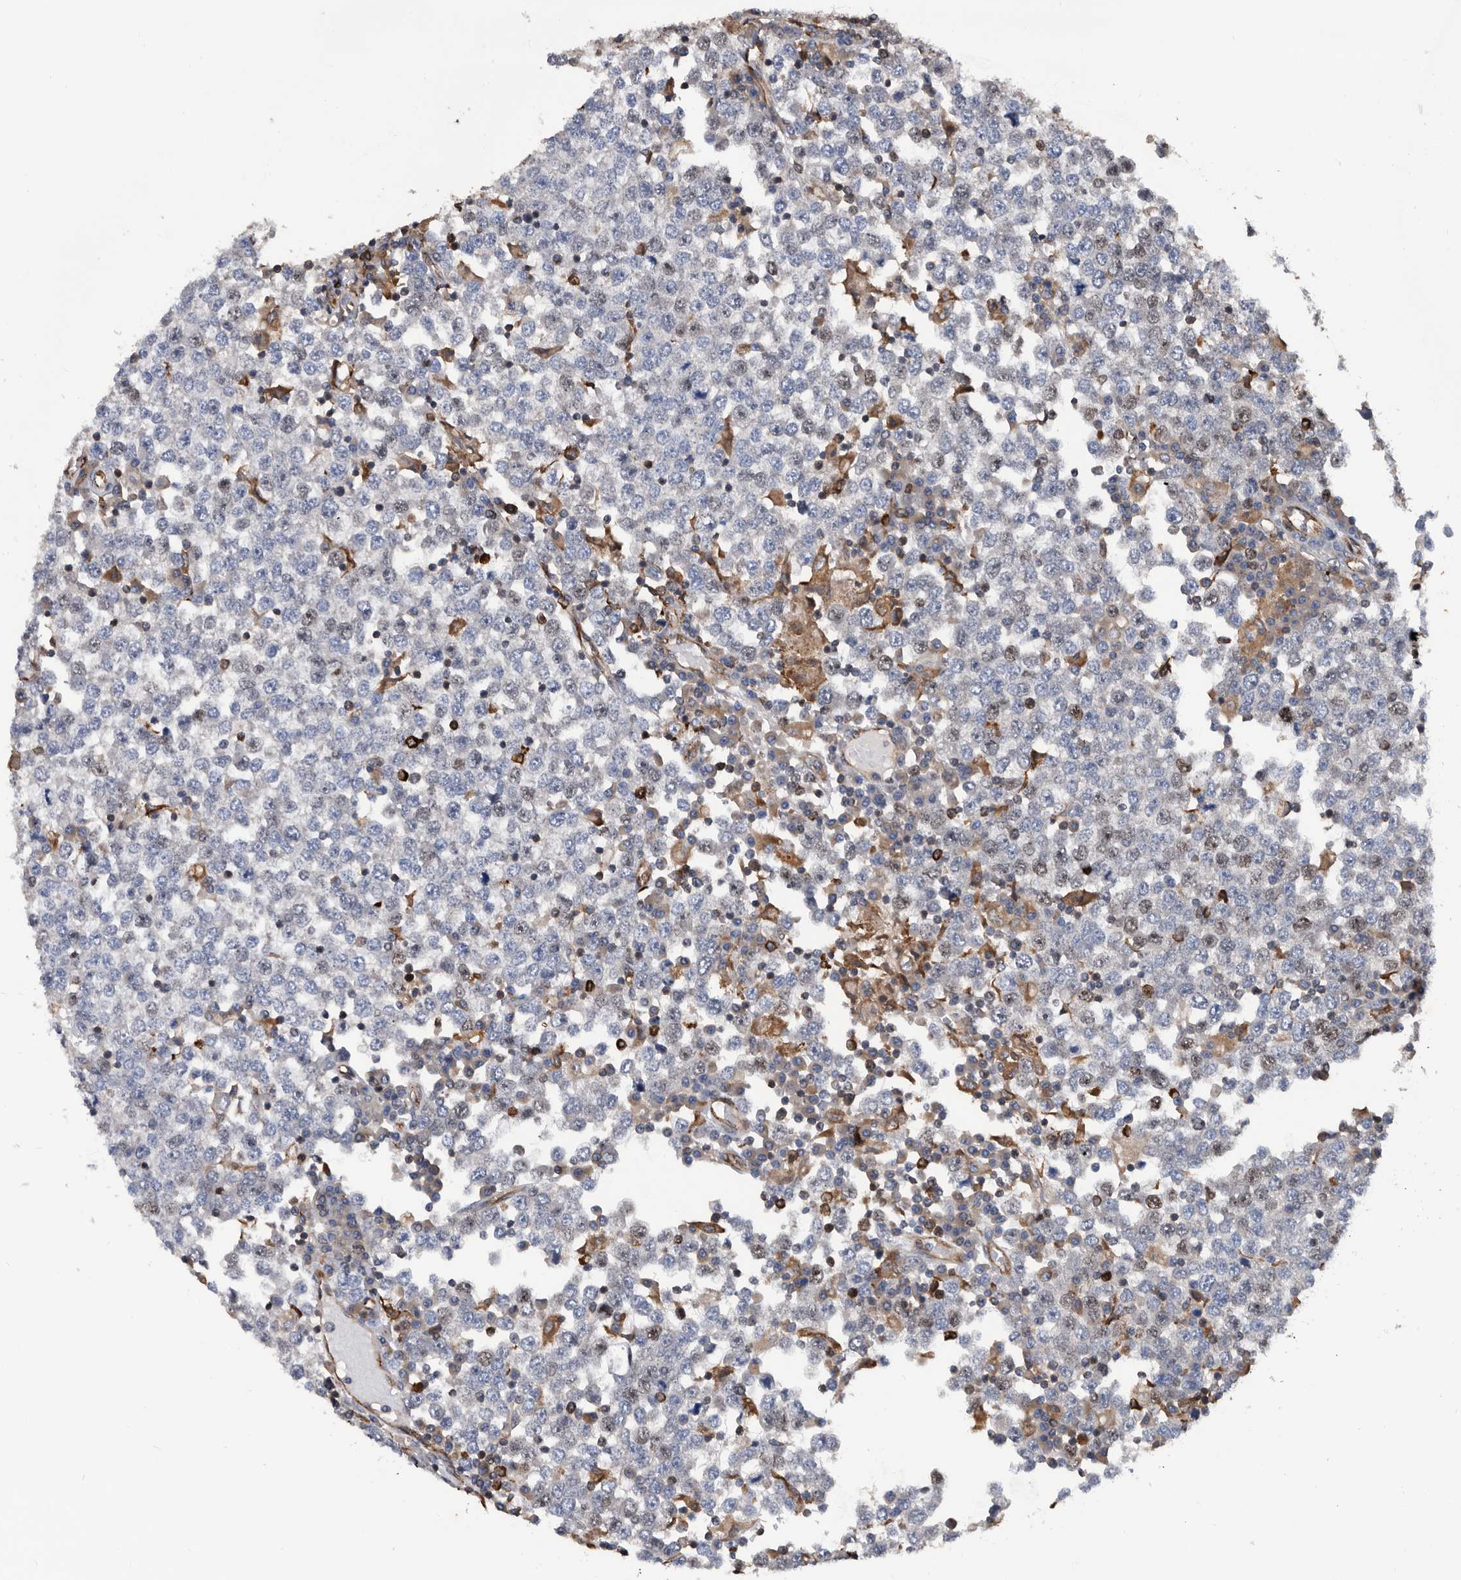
{"staining": {"intensity": "negative", "quantity": "none", "location": "none"}, "tissue": "testis cancer", "cell_type": "Tumor cells", "image_type": "cancer", "snomed": [{"axis": "morphology", "description": "Seminoma, NOS"}, {"axis": "topography", "description": "Testis"}], "caption": "The photomicrograph demonstrates no significant expression in tumor cells of testis seminoma.", "gene": "ATAD2", "patient": {"sex": "male", "age": 65}}